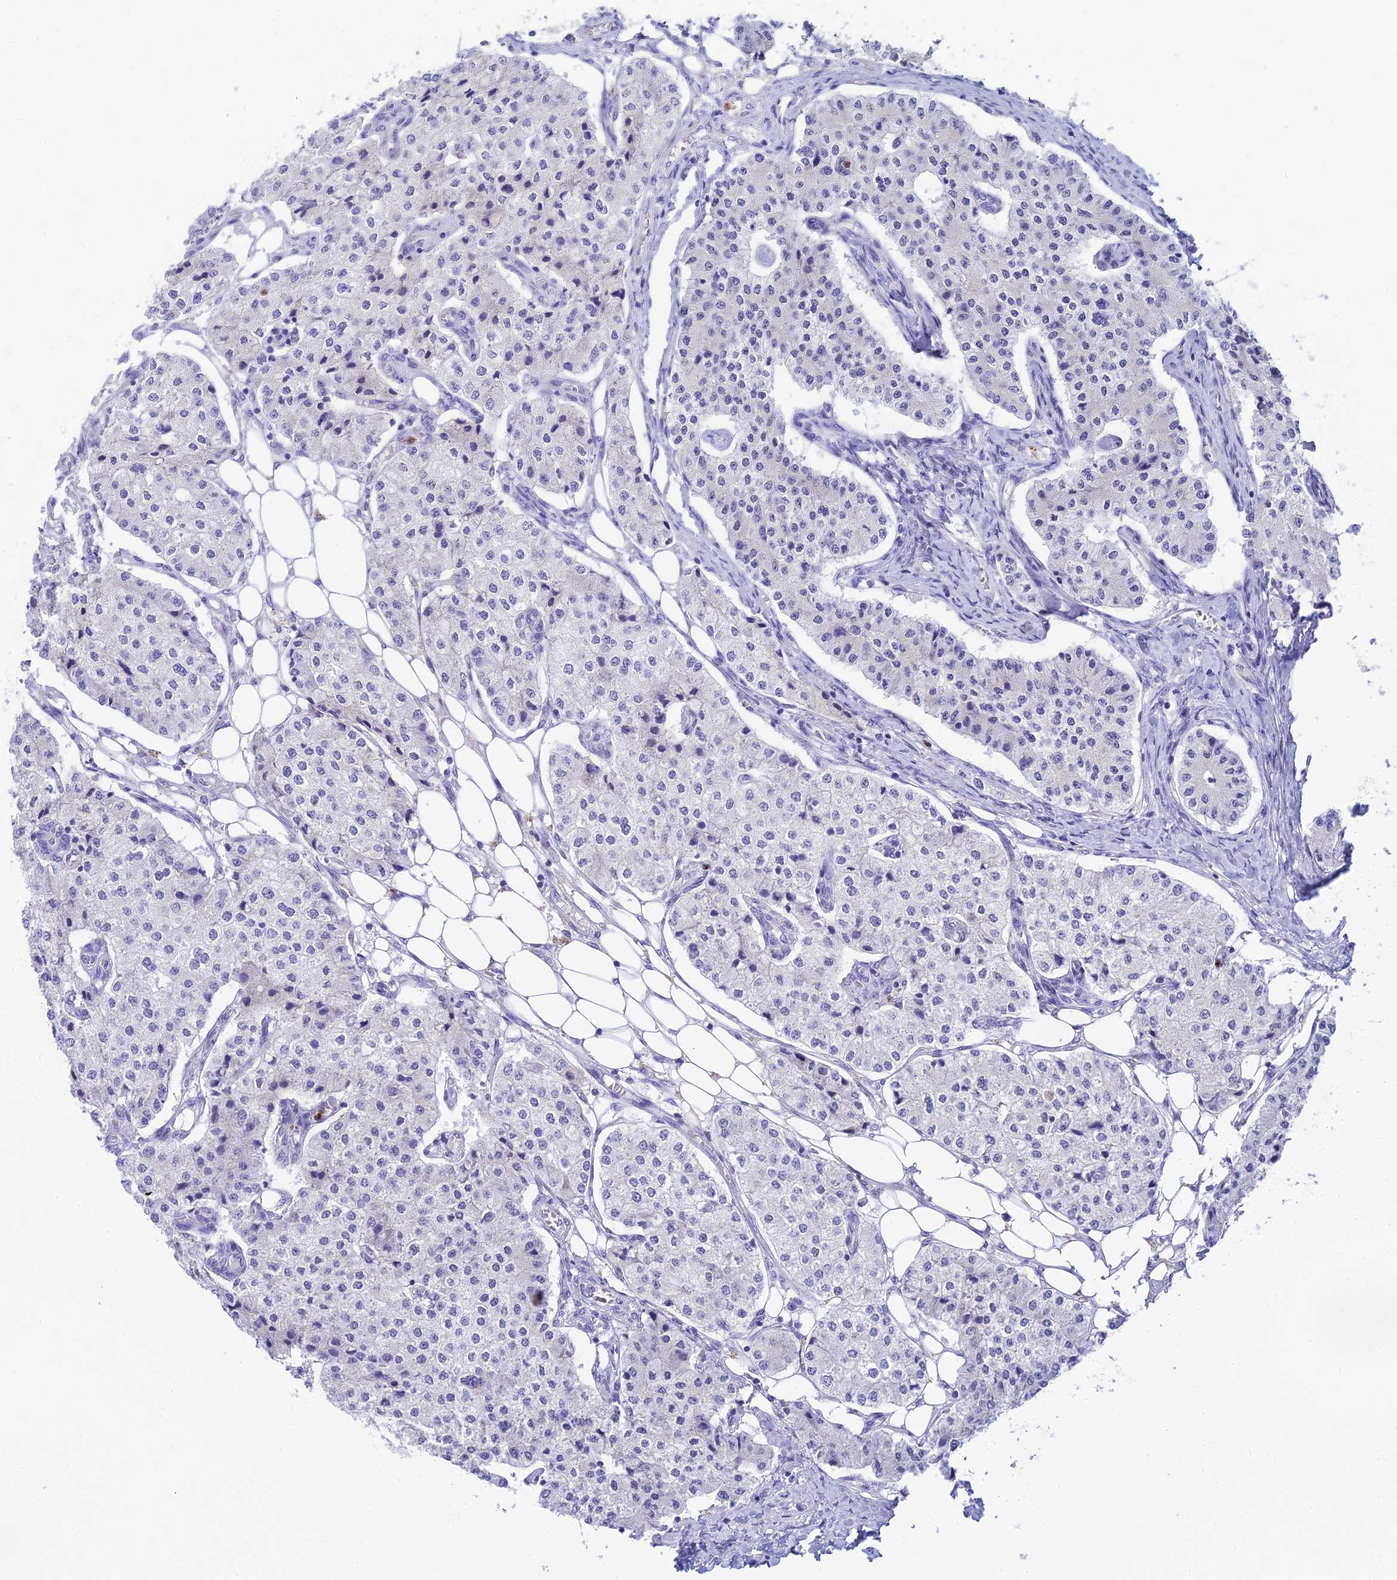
{"staining": {"intensity": "negative", "quantity": "none", "location": "none"}, "tissue": "carcinoid", "cell_type": "Tumor cells", "image_type": "cancer", "snomed": [{"axis": "morphology", "description": "Carcinoid, malignant, NOS"}, {"axis": "topography", "description": "Colon"}], "caption": "Immunohistochemistry (IHC) photomicrograph of human carcinoid stained for a protein (brown), which displays no staining in tumor cells.", "gene": "INTS13", "patient": {"sex": "female", "age": 52}}